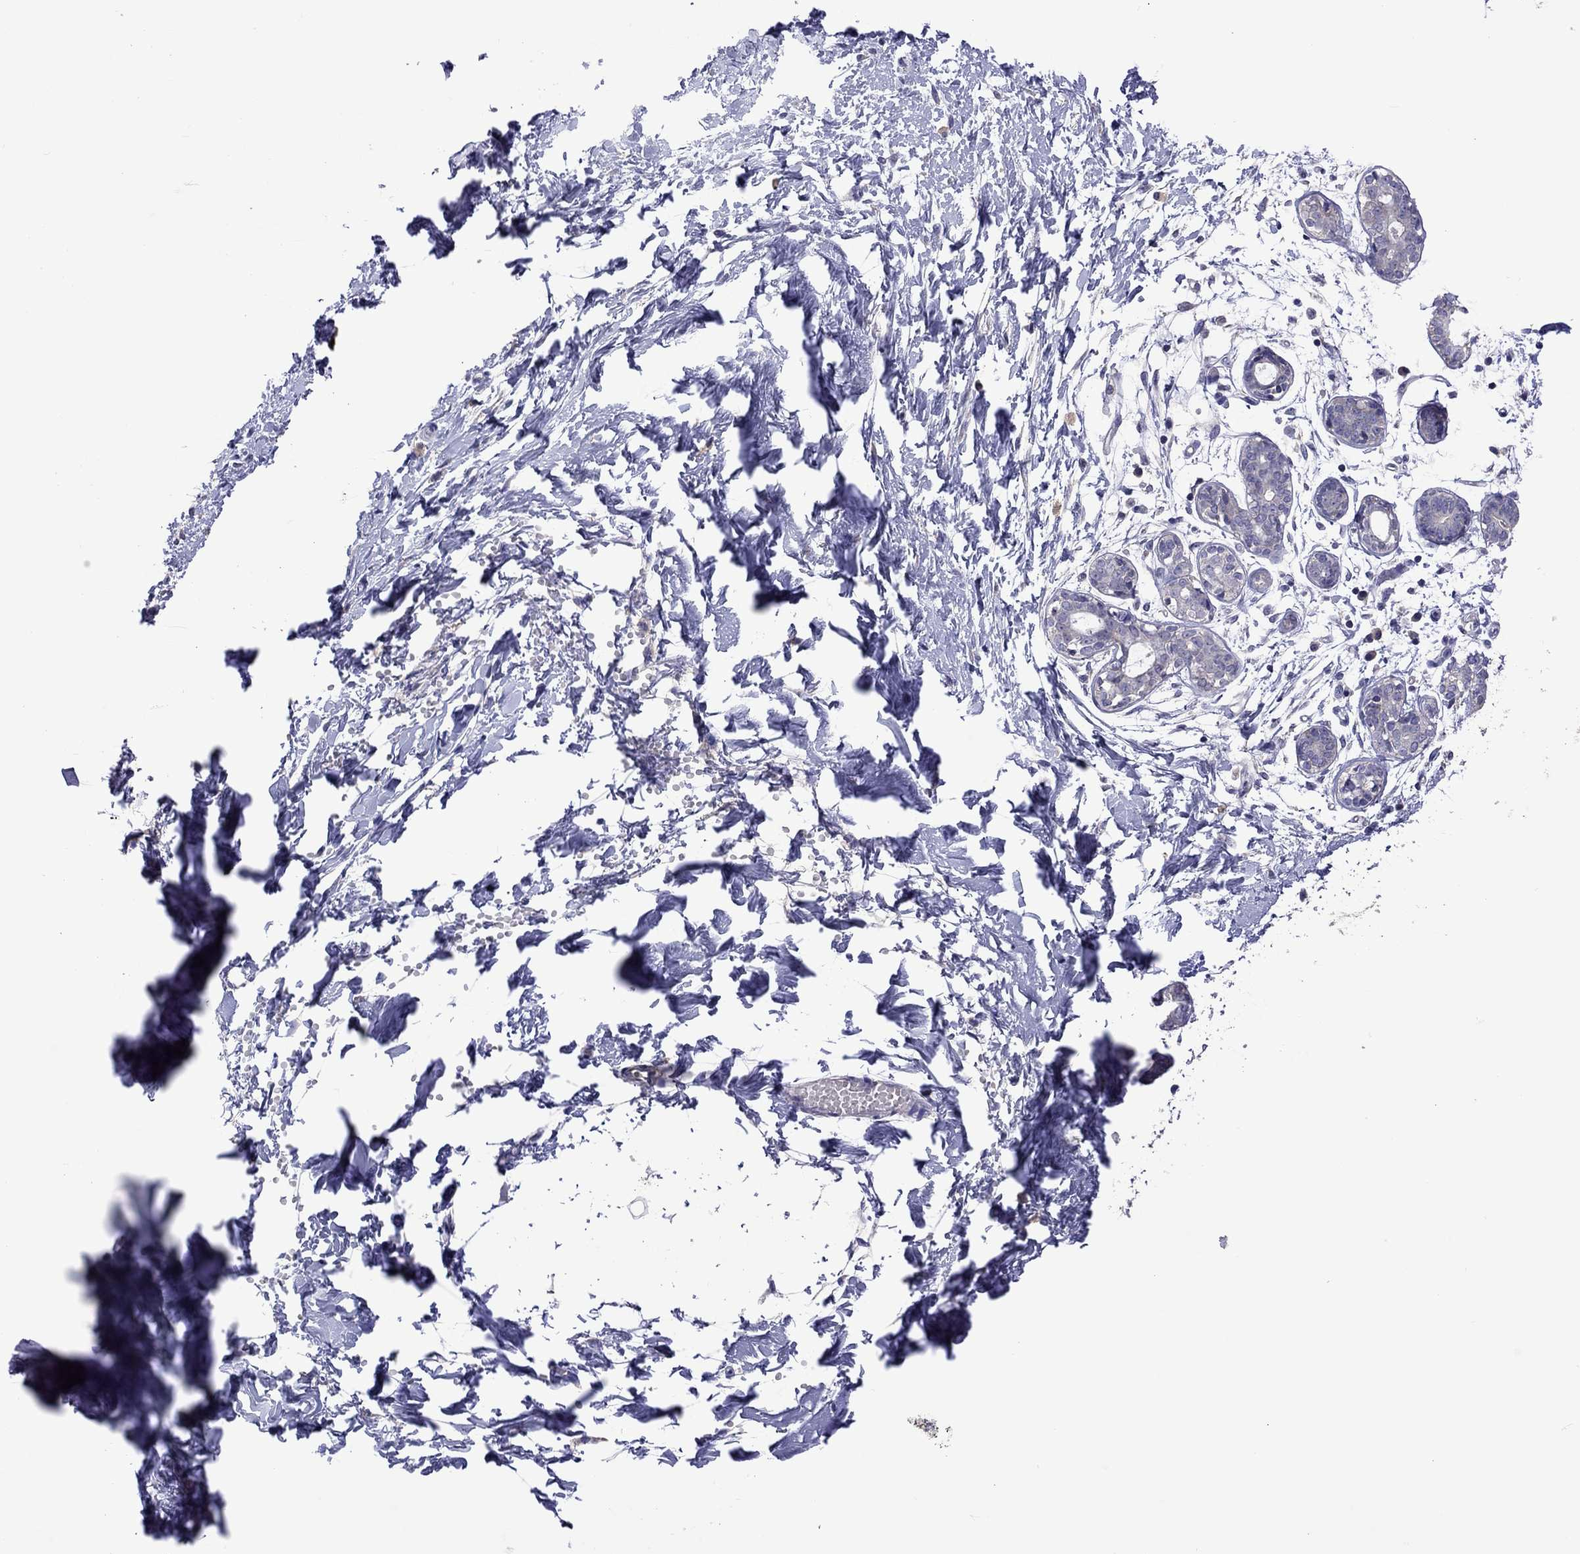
{"staining": {"intensity": "negative", "quantity": "none", "location": "none"}, "tissue": "breast", "cell_type": "Adipocytes", "image_type": "normal", "snomed": [{"axis": "morphology", "description": "Normal tissue, NOS"}, {"axis": "topography", "description": "Breast"}], "caption": "A histopathology image of human breast is negative for staining in adipocytes. (DAB (3,3'-diaminobenzidine) immunohistochemistry with hematoxylin counter stain).", "gene": "RTP5", "patient": {"sex": "female", "age": 37}}